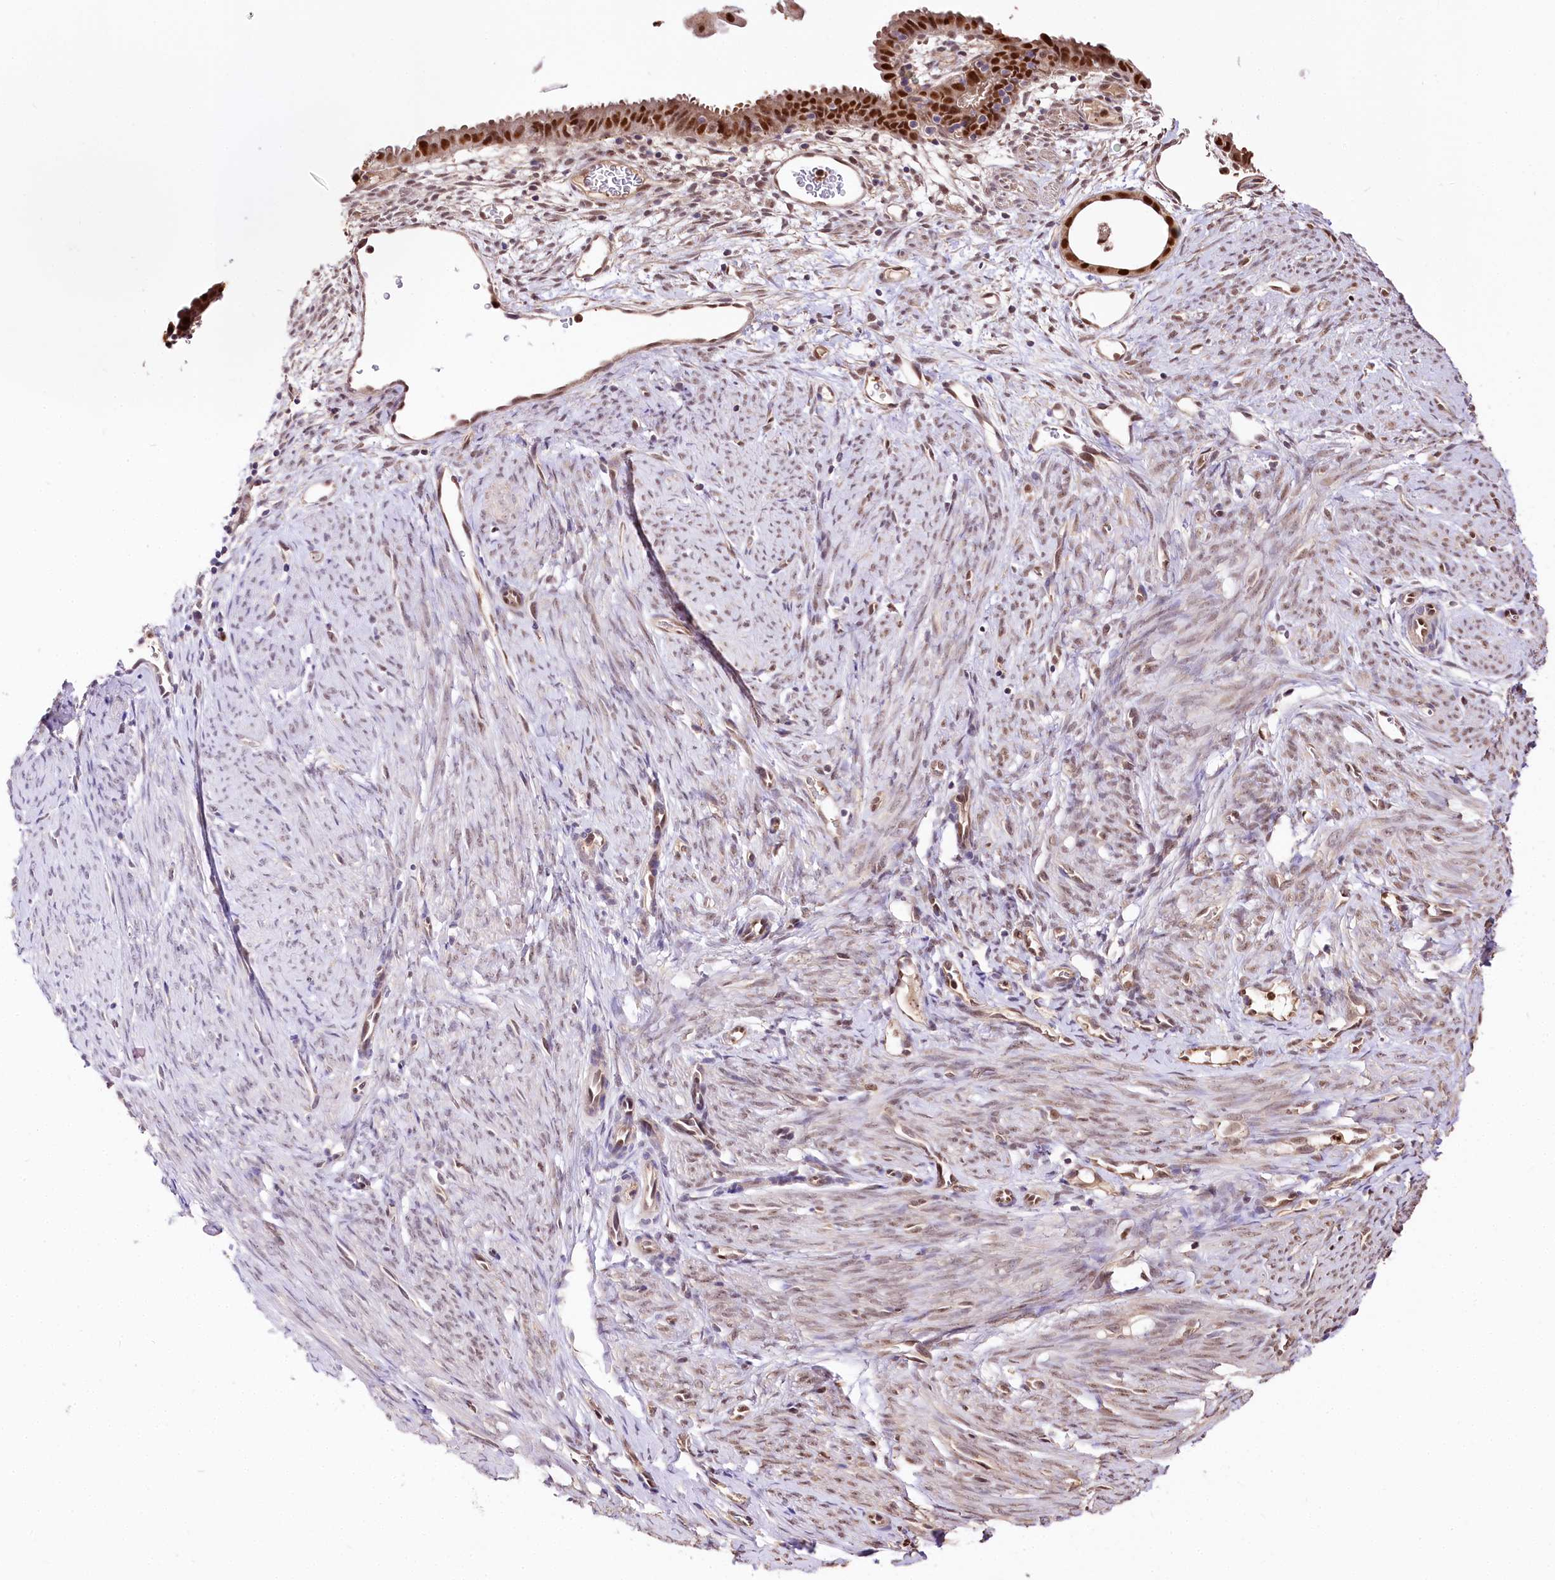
{"staining": {"intensity": "strong", "quantity": ">75%", "location": "nuclear"}, "tissue": "endometrial cancer", "cell_type": "Tumor cells", "image_type": "cancer", "snomed": [{"axis": "morphology", "description": "Adenocarcinoma, NOS"}, {"axis": "topography", "description": "Endometrium"}], "caption": "DAB (3,3'-diaminobenzidine) immunohistochemical staining of endometrial adenocarcinoma demonstrates strong nuclear protein staining in approximately >75% of tumor cells.", "gene": "GNL3L", "patient": {"sex": "female", "age": 51}}